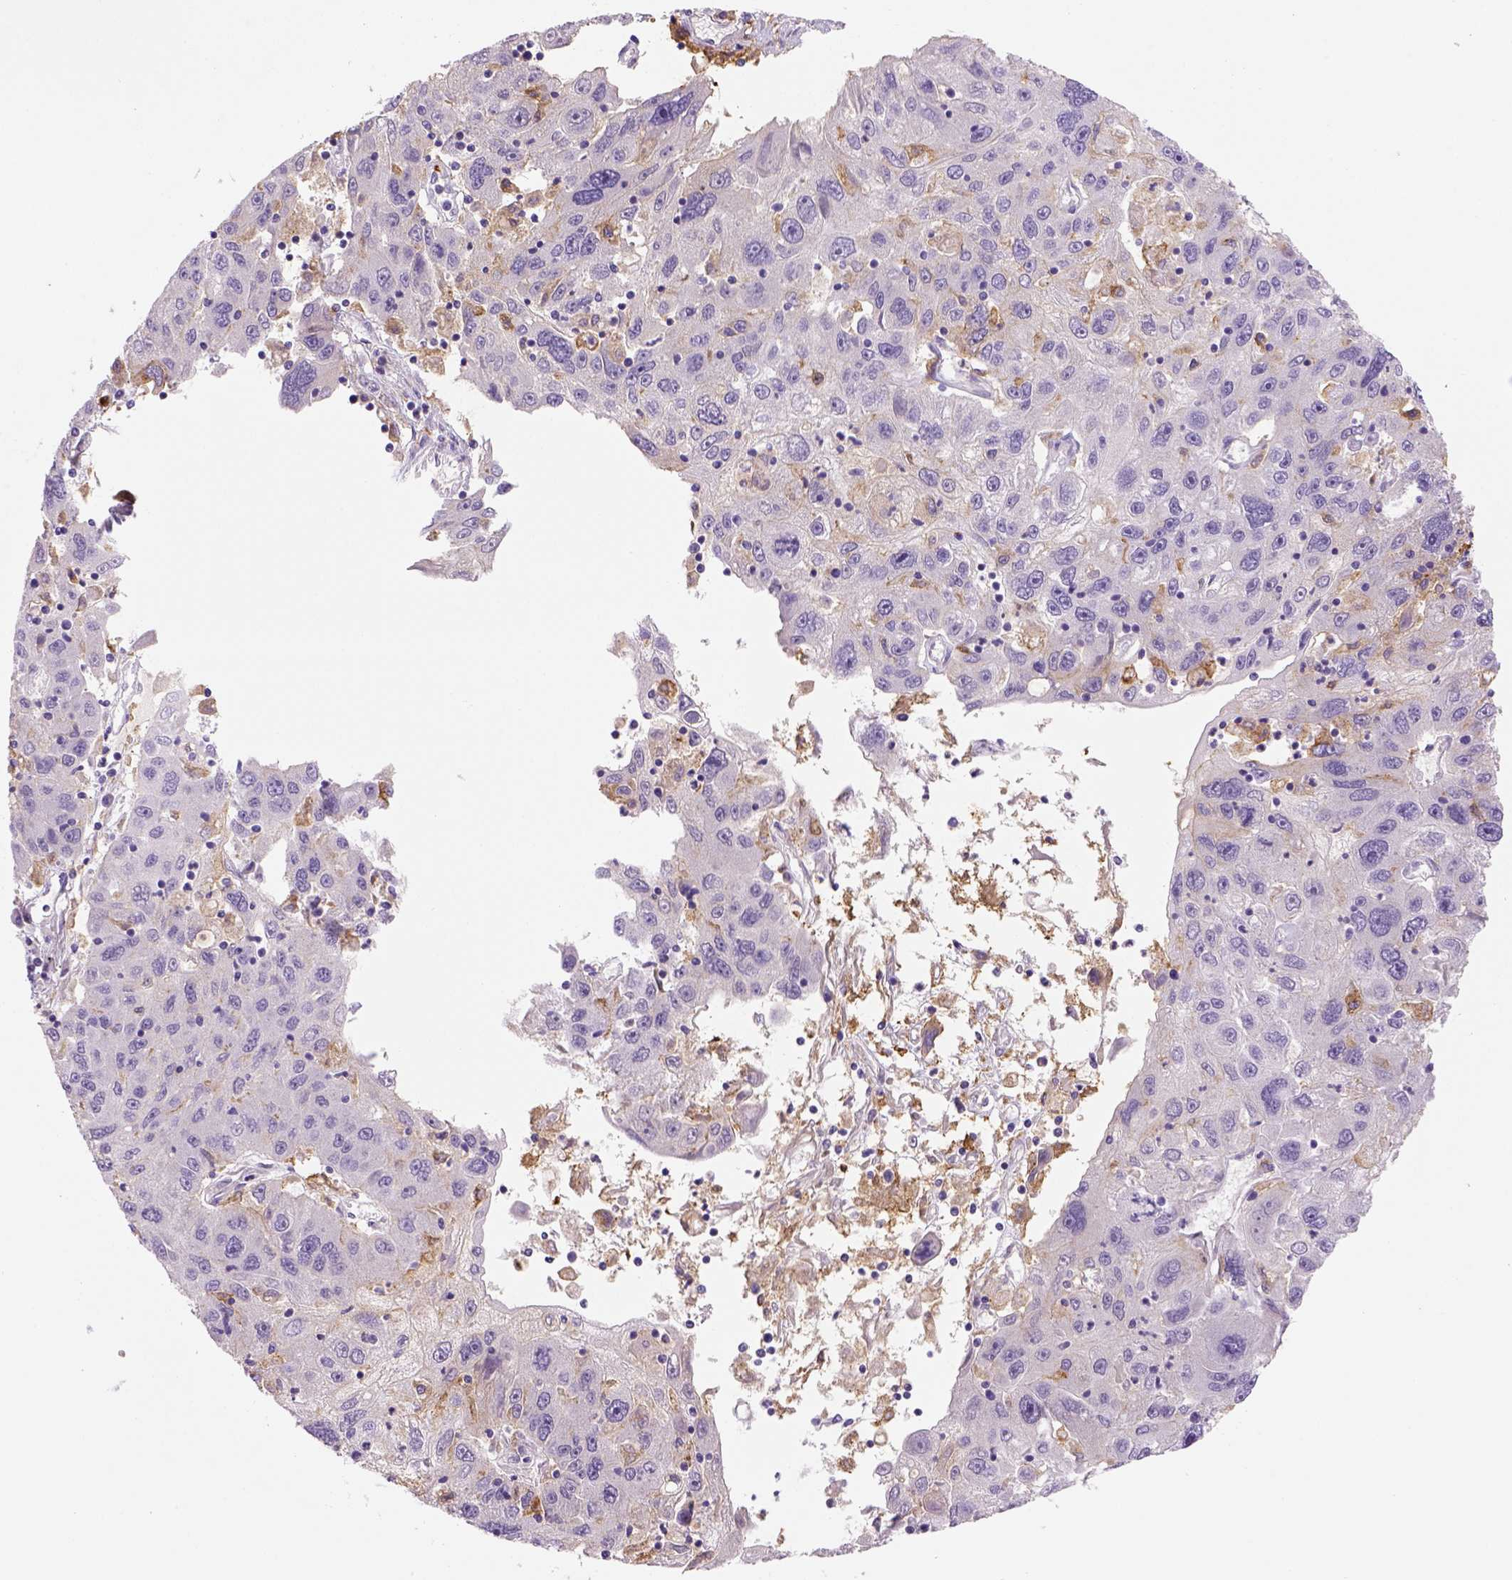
{"staining": {"intensity": "negative", "quantity": "none", "location": "none"}, "tissue": "stomach cancer", "cell_type": "Tumor cells", "image_type": "cancer", "snomed": [{"axis": "morphology", "description": "Adenocarcinoma, NOS"}, {"axis": "topography", "description": "Stomach"}], "caption": "This micrograph is of adenocarcinoma (stomach) stained with immunohistochemistry (IHC) to label a protein in brown with the nuclei are counter-stained blue. There is no expression in tumor cells.", "gene": "CD14", "patient": {"sex": "male", "age": 56}}